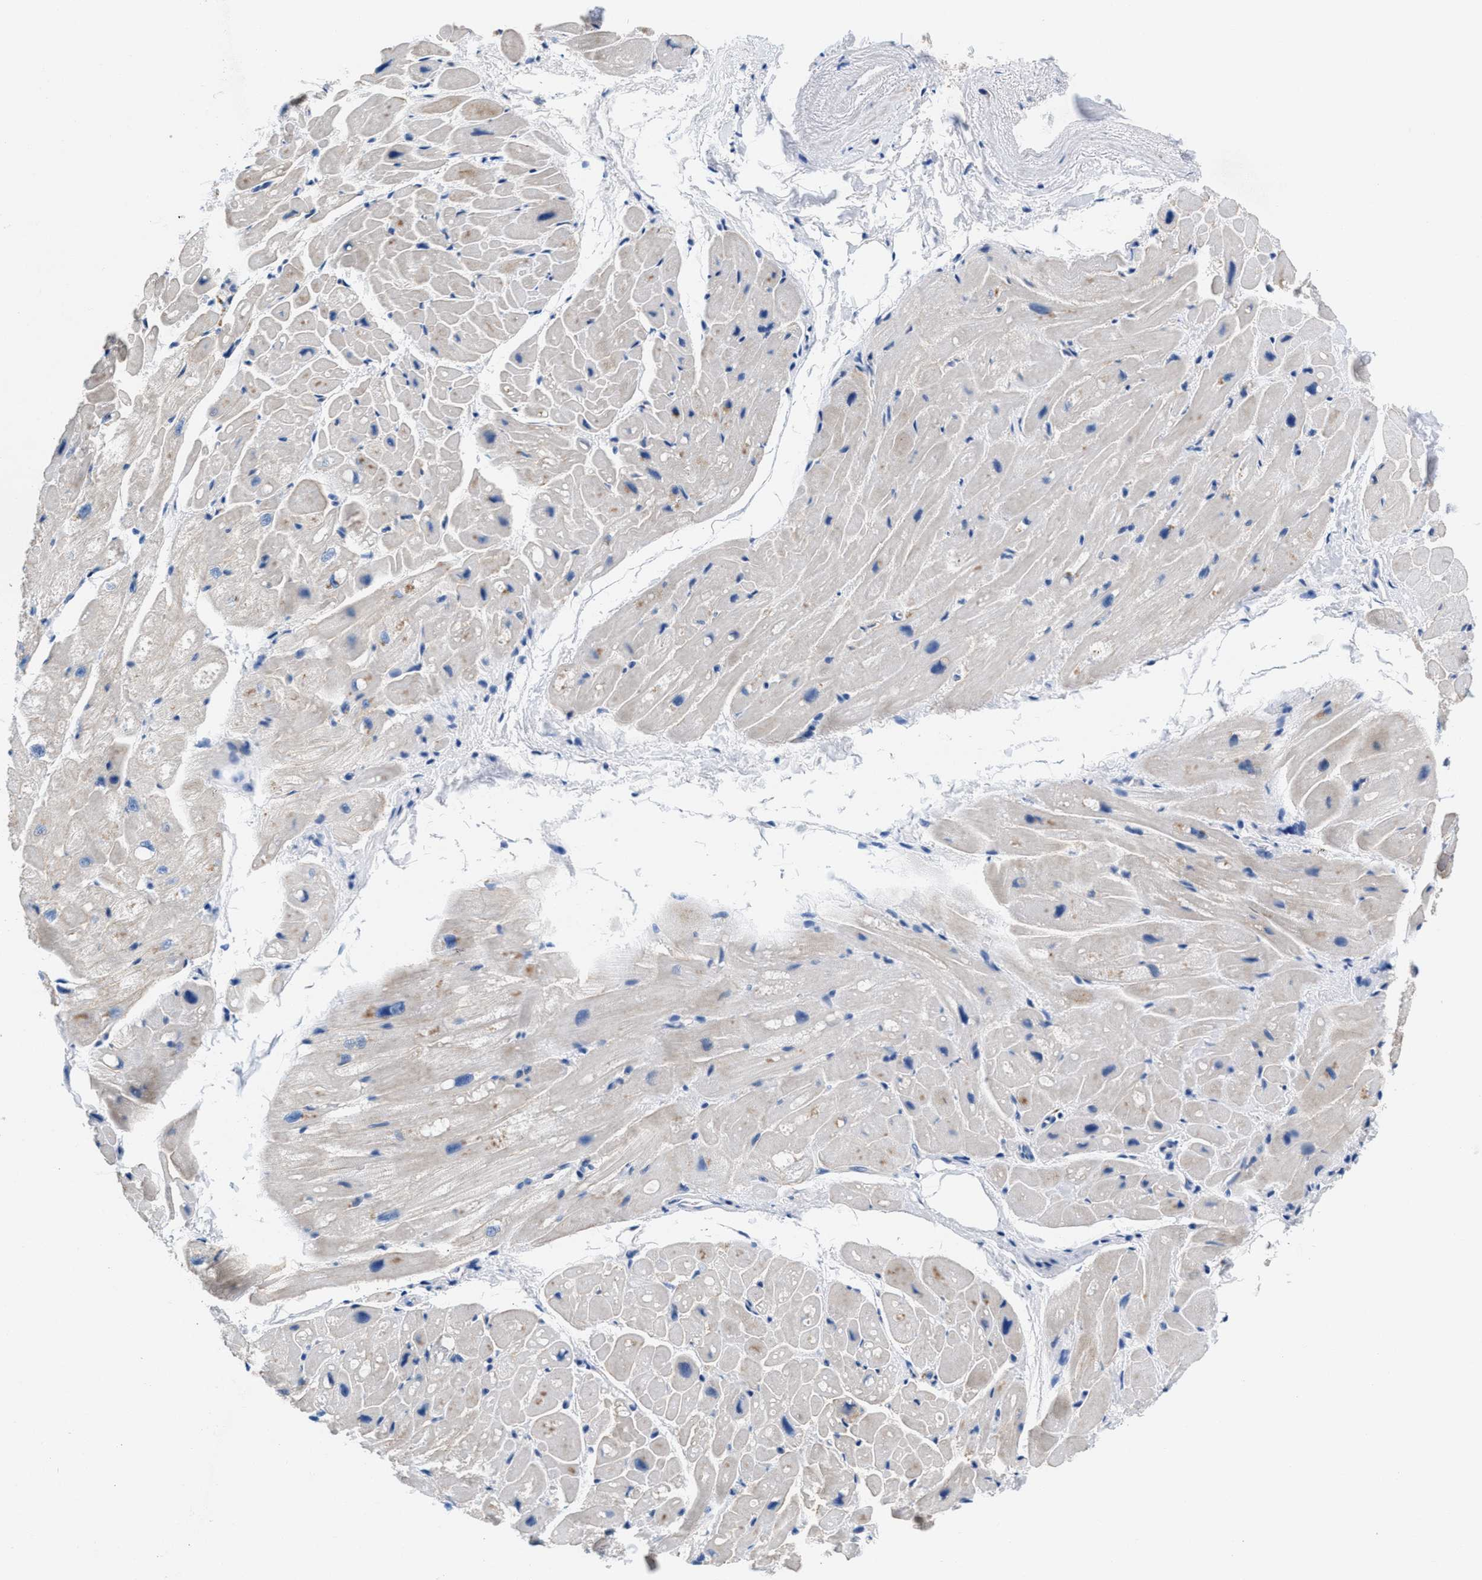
{"staining": {"intensity": "negative", "quantity": "none", "location": "none"}, "tissue": "heart muscle", "cell_type": "Cardiomyocytes", "image_type": "normal", "snomed": [{"axis": "morphology", "description": "Normal tissue, NOS"}, {"axis": "topography", "description": "Heart"}], "caption": "DAB (3,3'-diaminobenzidine) immunohistochemical staining of normal heart muscle demonstrates no significant expression in cardiomyocytes.", "gene": "SLFN13", "patient": {"sex": "male", "age": 49}}